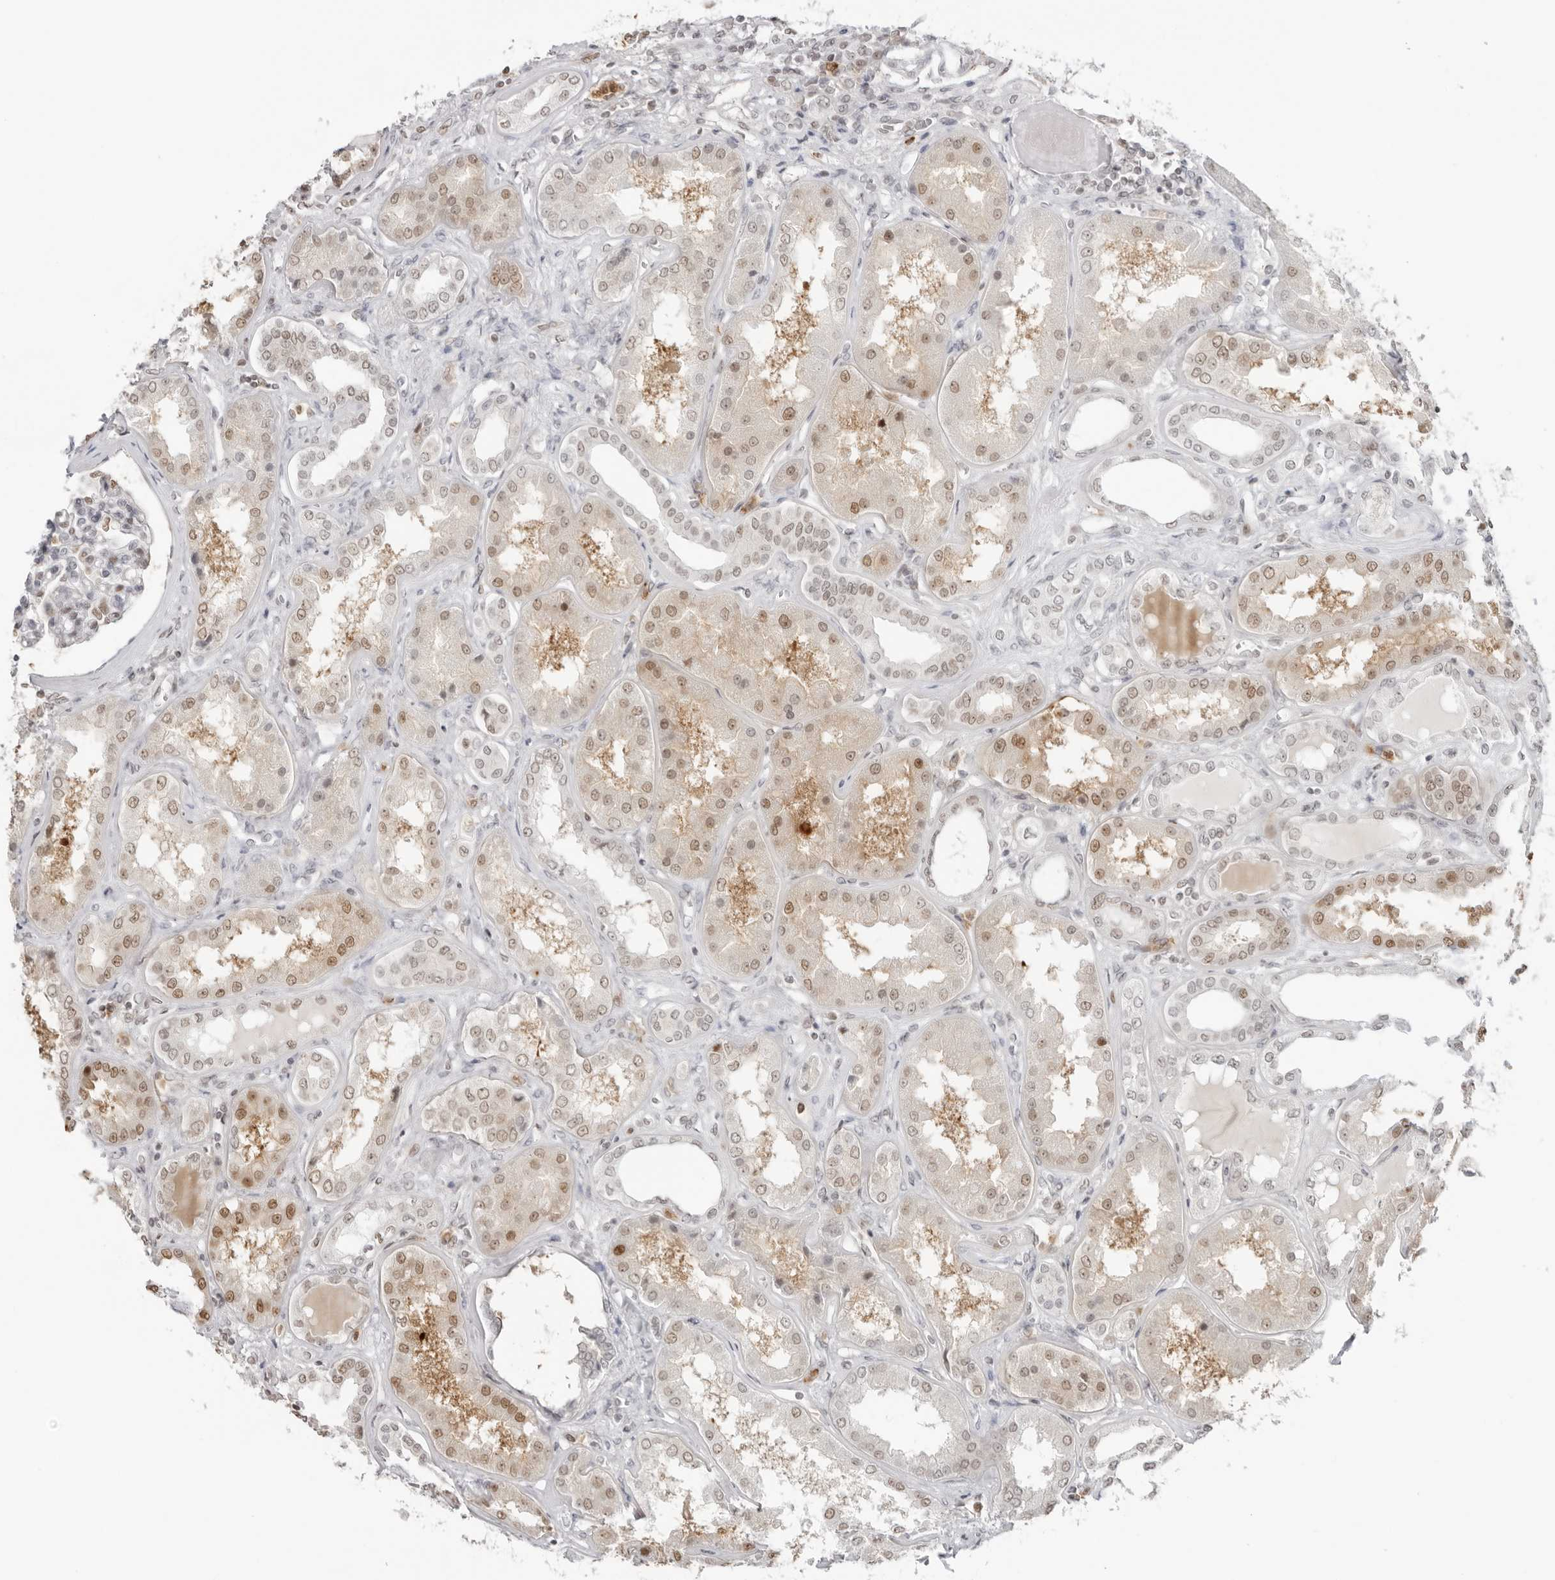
{"staining": {"intensity": "moderate", "quantity": "<25%", "location": "nuclear"}, "tissue": "kidney", "cell_type": "Cells in glomeruli", "image_type": "normal", "snomed": [{"axis": "morphology", "description": "Normal tissue, NOS"}, {"axis": "topography", "description": "Kidney"}], "caption": "Moderate nuclear positivity for a protein is present in approximately <25% of cells in glomeruli of unremarkable kidney using IHC.", "gene": "RNF146", "patient": {"sex": "female", "age": 56}}